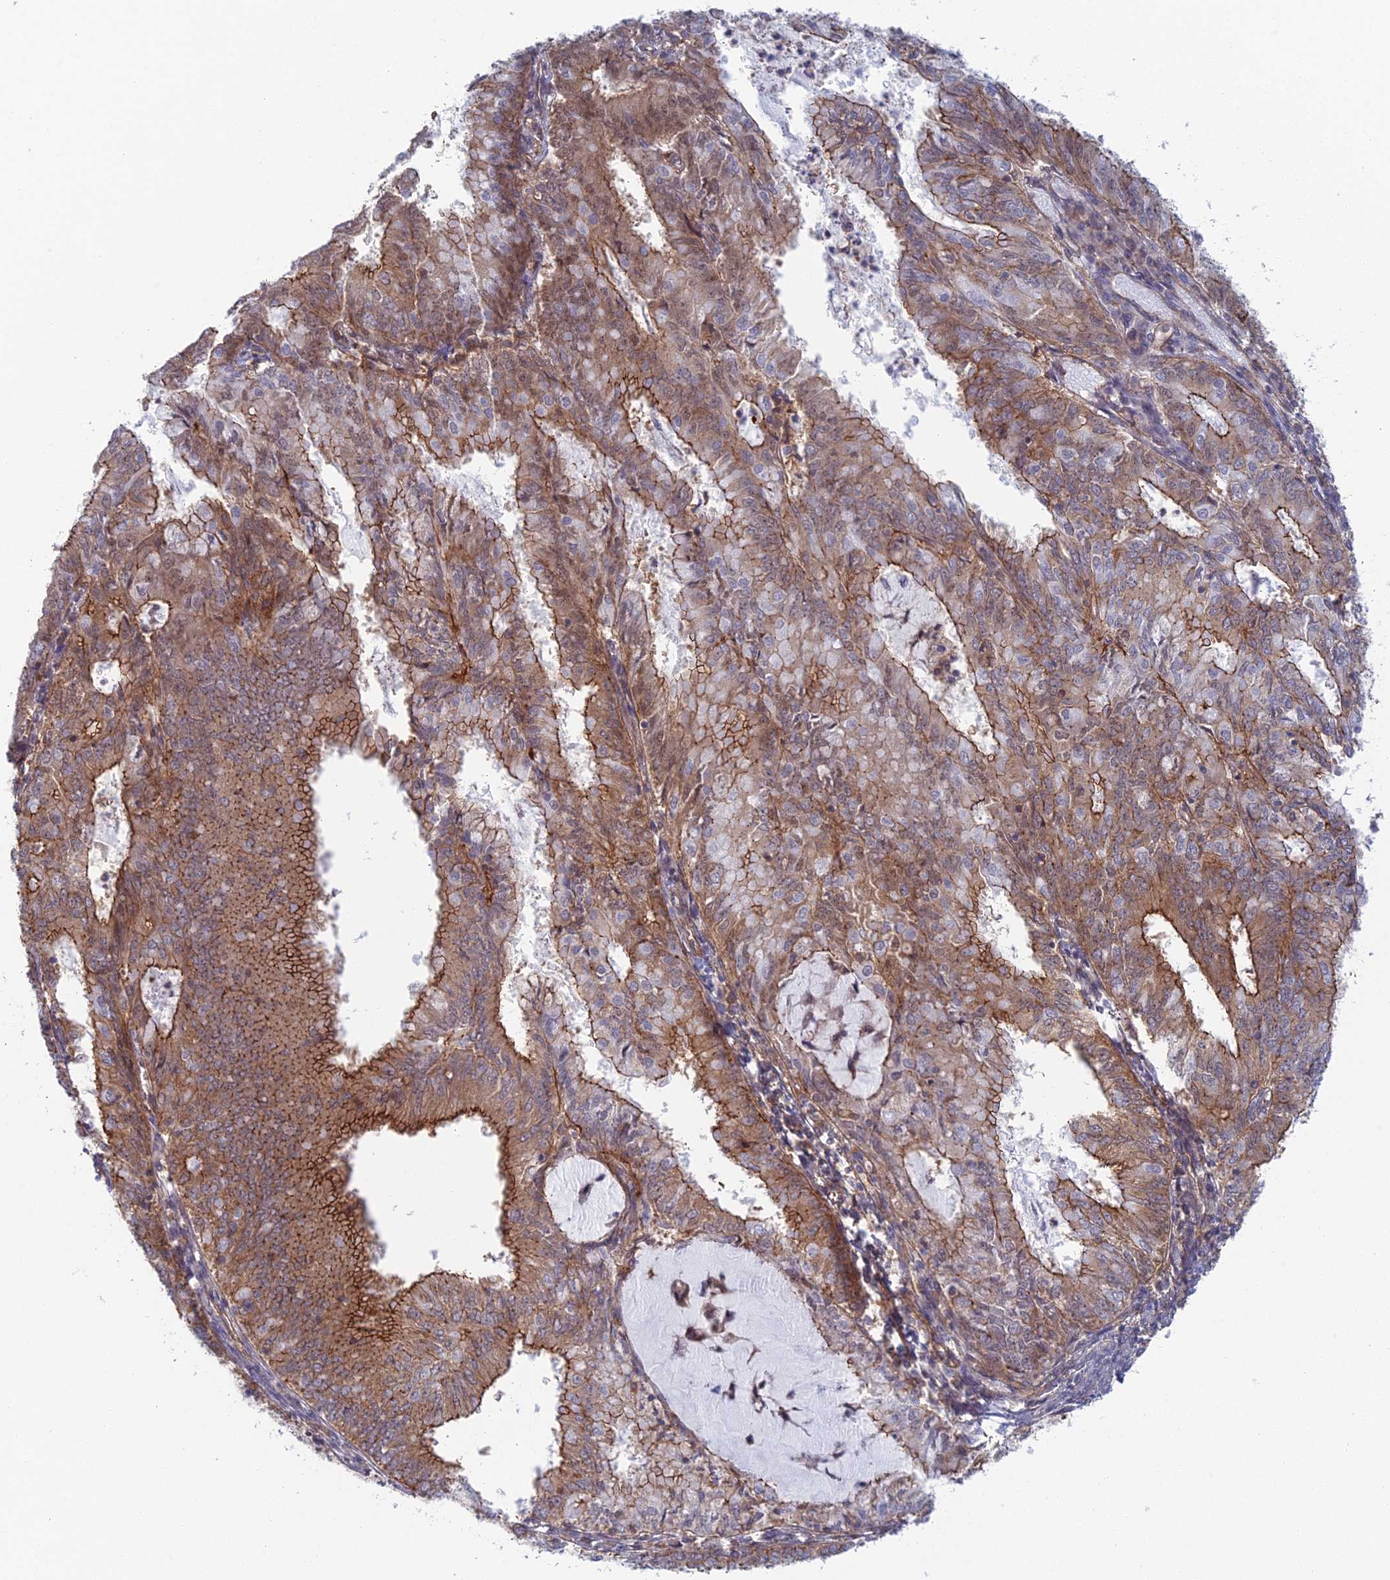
{"staining": {"intensity": "moderate", "quantity": ">75%", "location": "cytoplasmic/membranous"}, "tissue": "endometrial cancer", "cell_type": "Tumor cells", "image_type": "cancer", "snomed": [{"axis": "morphology", "description": "Adenocarcinoma, NOS"}, {"axis": "topography", "description": "Endometrium"}], "caption": "Protein staining of adenocarcinoma (endometrial) tissue demonstrates moderate cytoplasmic/membranous positivity in approximately >75% of tumor cells. The protein is stained brown, and the nuclei are stained in blue (DAB (3,3'-diaminobenzidine) IHC with brightfield microscopy, high magnification).", "gene": "ABHD1", "patient": {"sex": "female", "age": 57}}